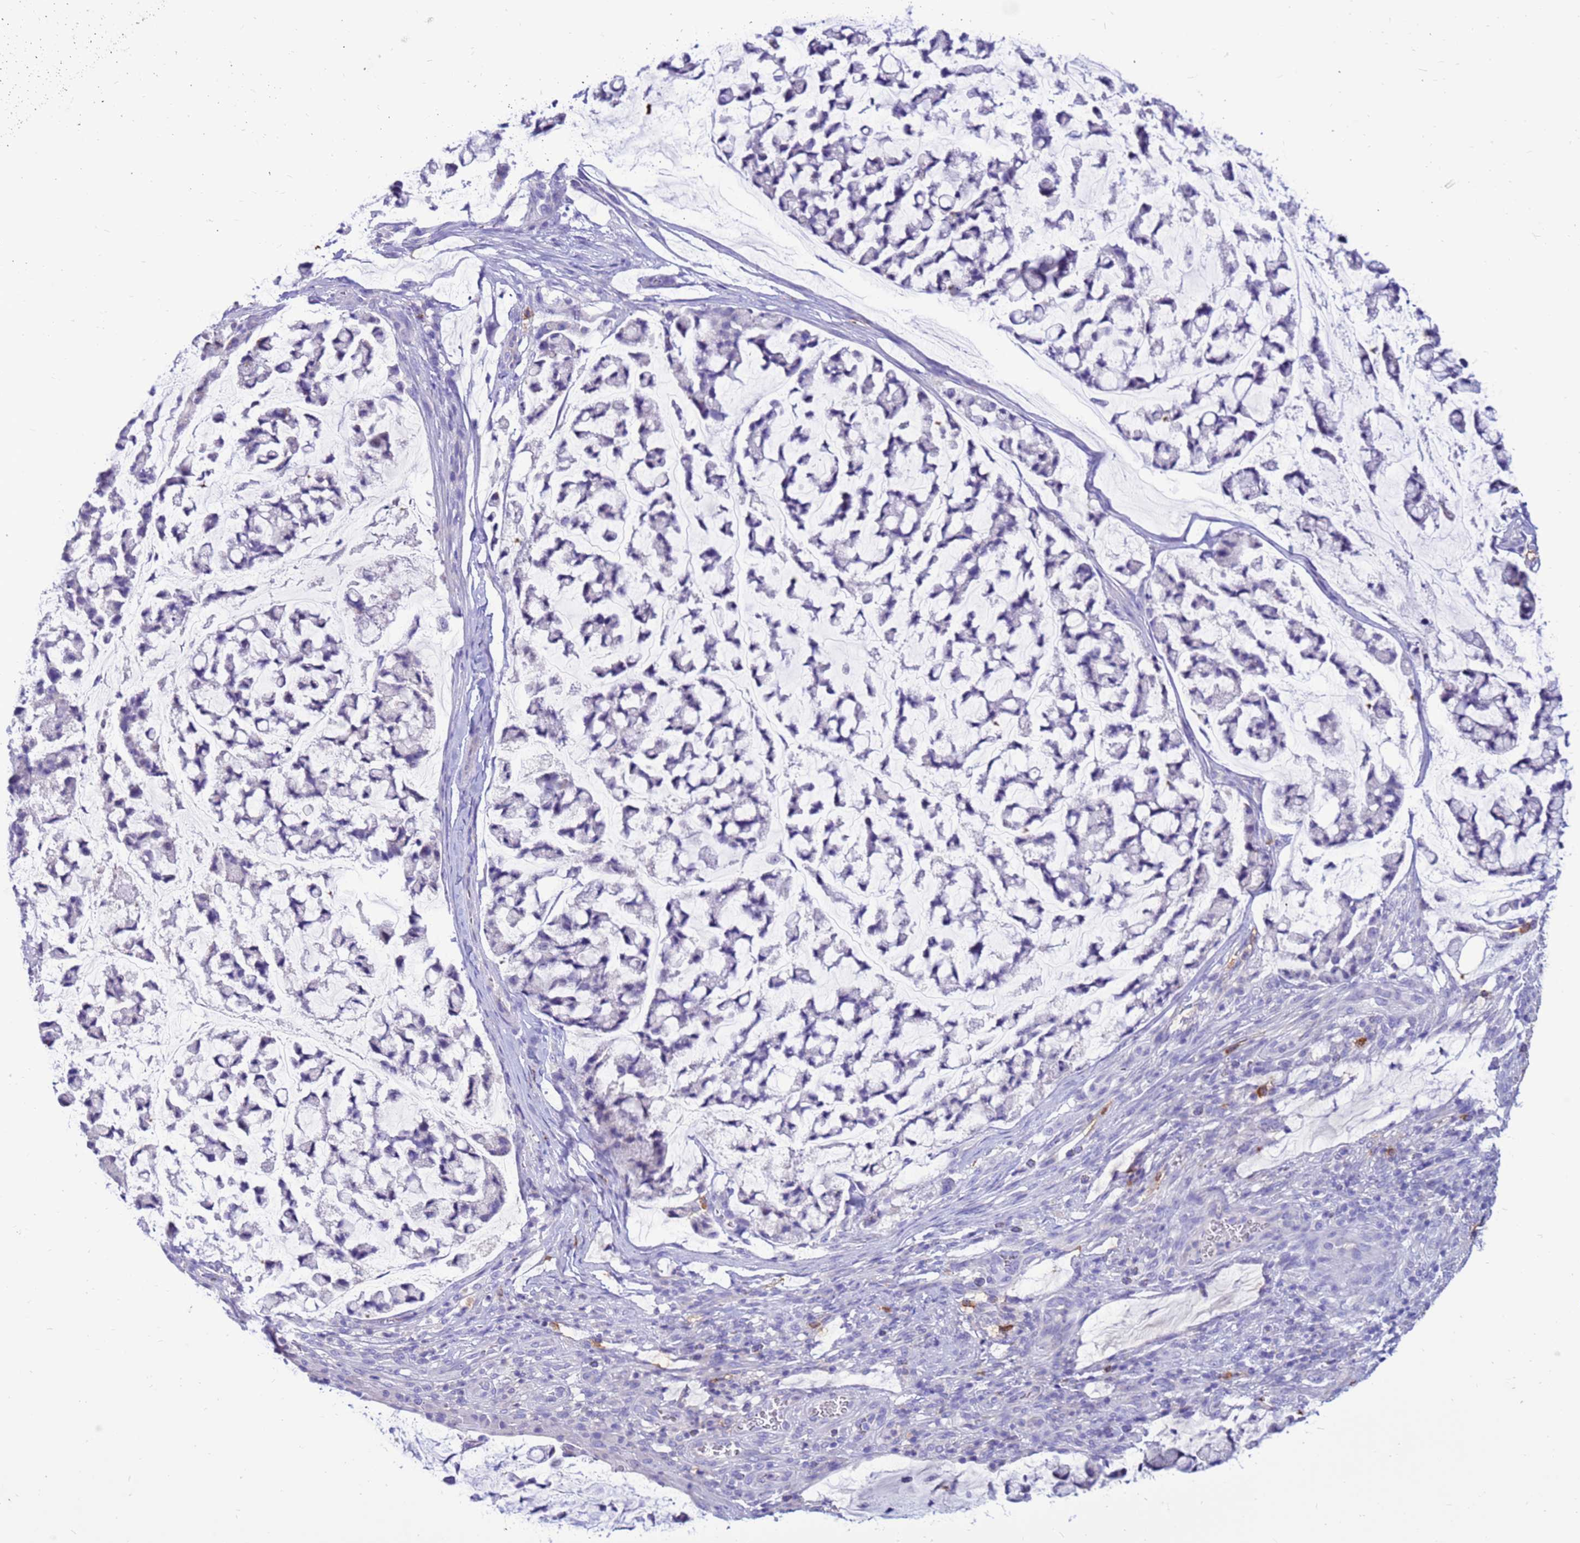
{"staining": {"intensity": "negative", "quantity": "none", "location": "none"}, "tissue": "stomach cancer", "cell_type": "Tumor cells", "image_type": "cancer", "snomed": [{"axis": "morphology", "description": "Adenocarcinoma, NOS"}, {"axis": "topography", "description": "Stomach, lower"}], "caption": "The image demonstrates no significant staining in tumor cells of stomach cancer.", "gene": "PDE10A", "patient": {"sex": "male", "age": 67}}